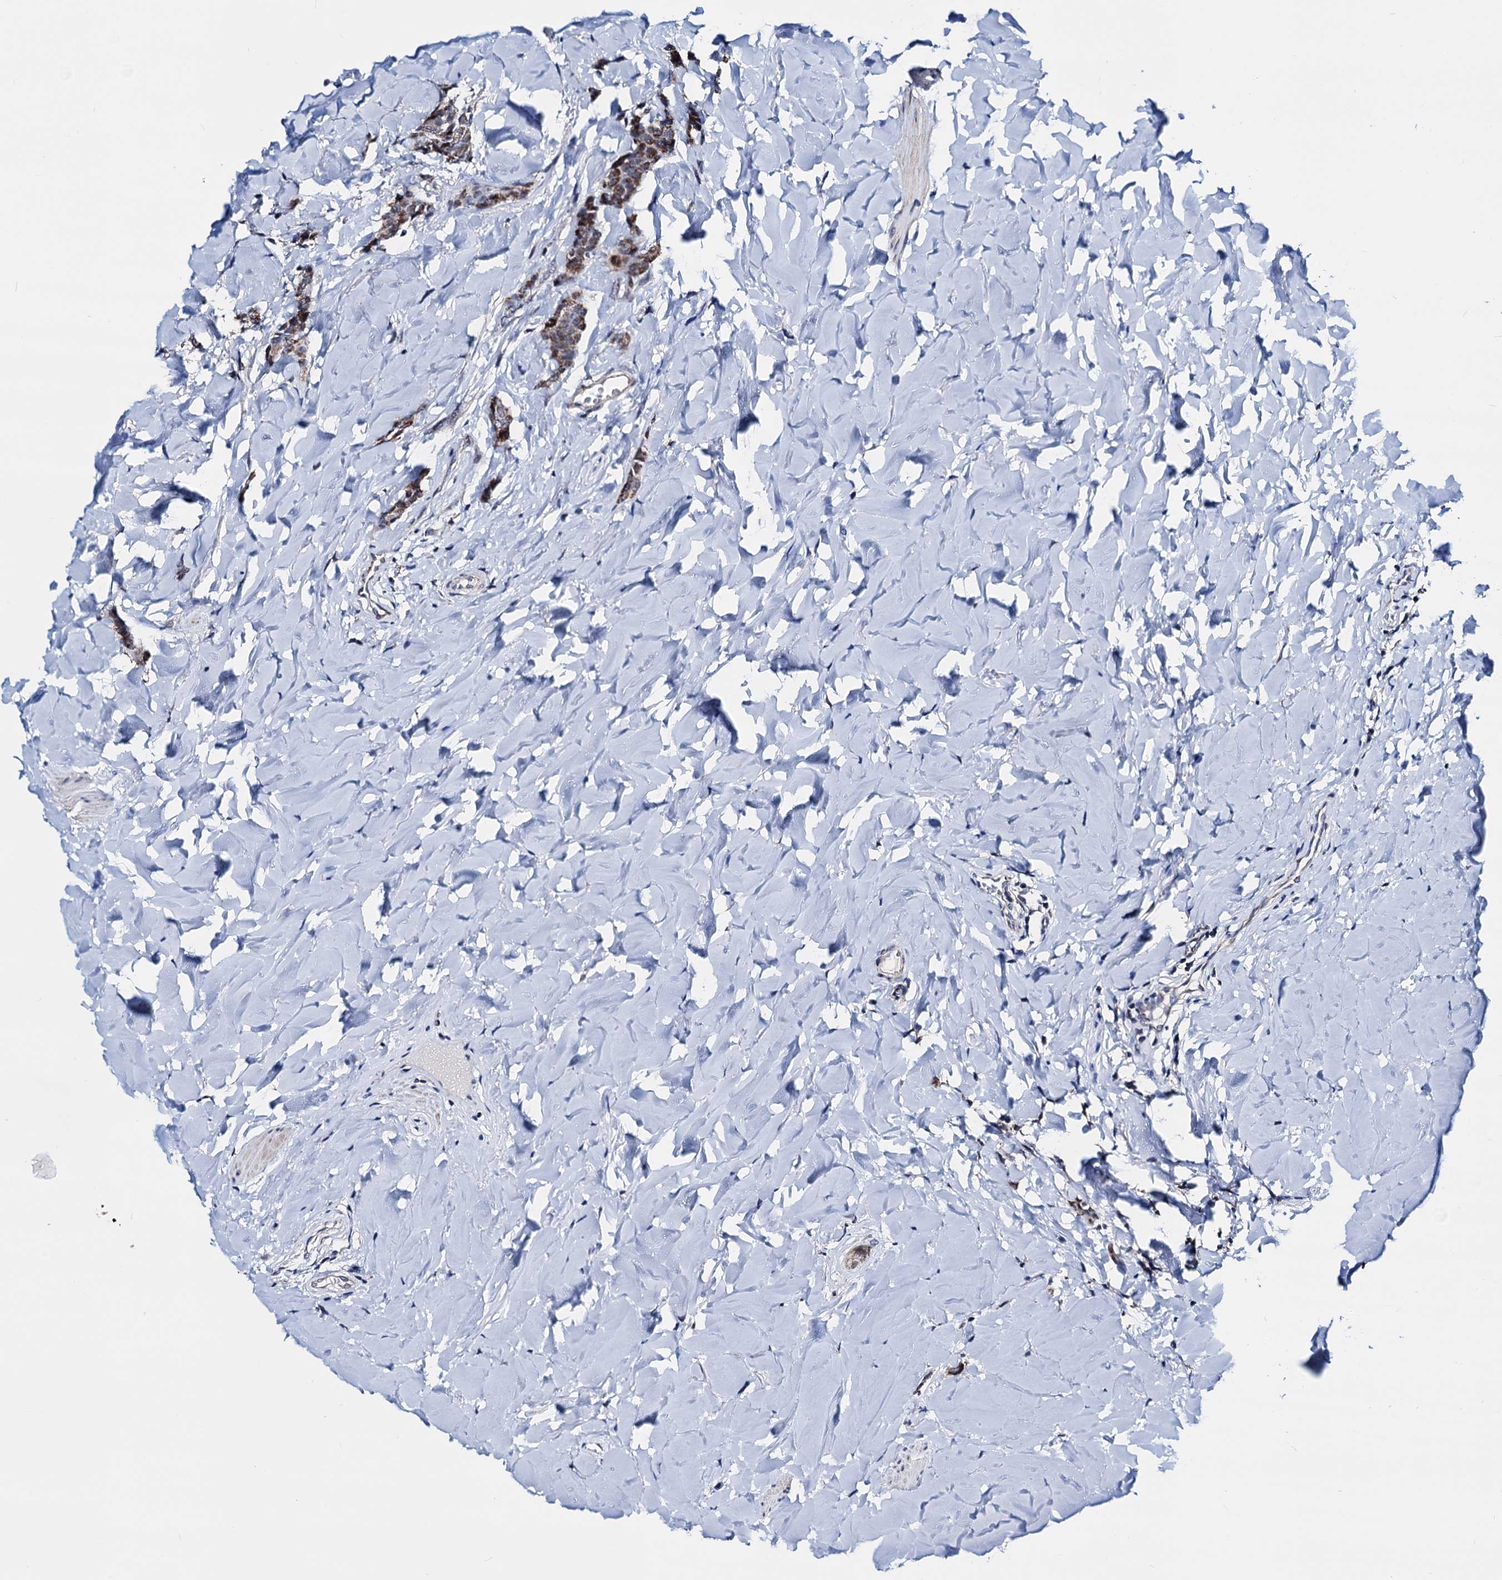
{"staining": {"intensity": "moderate", "quantity": ">75%", "location": "cytoplasmic/membranous"}, "tissue": "breast cancer", "cell_type": "Tumor cells", "image_type": "cancer", "snomed": [{"axis": "morphology", "description": "Duct carcinoma"}, {"axis": "topography", "description": "Breast"}], "caption": "A brown stain highlights moderate cytoplasmic/membranous staining of a protein in breast cancer (intraductal carcinoma) tumor cells. The staining was performed using DAB (3,3'-diaminobenzidine), with brown indicating positive protein expression. Nuclei are stained blue with hematoxylin.", "gene": "COA4", "patient": {"sex": "female", "age": 40}}